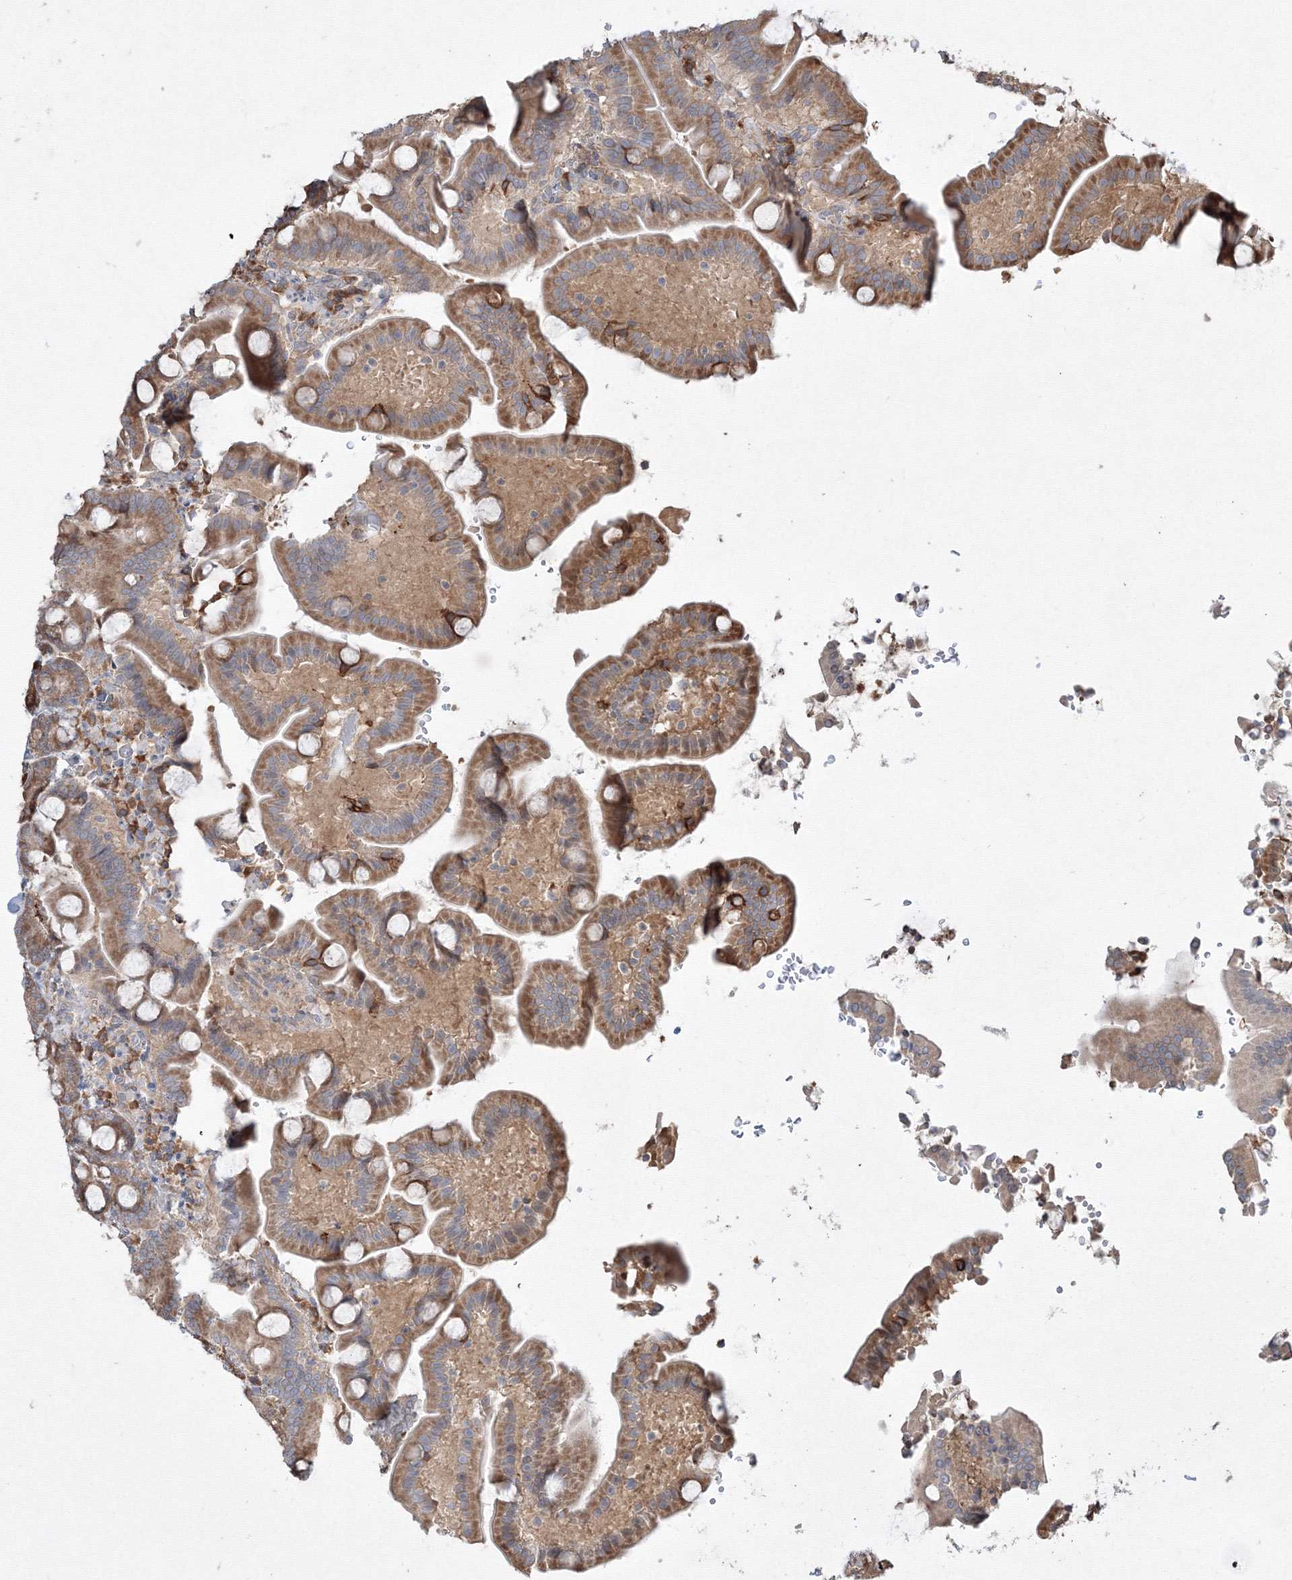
{"staining": {"intensity": "moderate", "quantity": ">75%", "location": "cytoplasmic/membranous"}, "tissue": "duodenum", "cell_type": "Glandular cells", "image_type": "normal", "snomed": [{"axis": "morphology", "description": "Normal tissue, NOS"}, {"axis": "topography", "description": "Duodenum"}], "caption": "About >75% of glandular cells in unremarkable duodenum show moderate cytoplasmic/membranous protein positivity as visualized by brown immunohistochemical staining.", "gene": "FBXL8", "patient": {"sex": "male", "age": 55}}